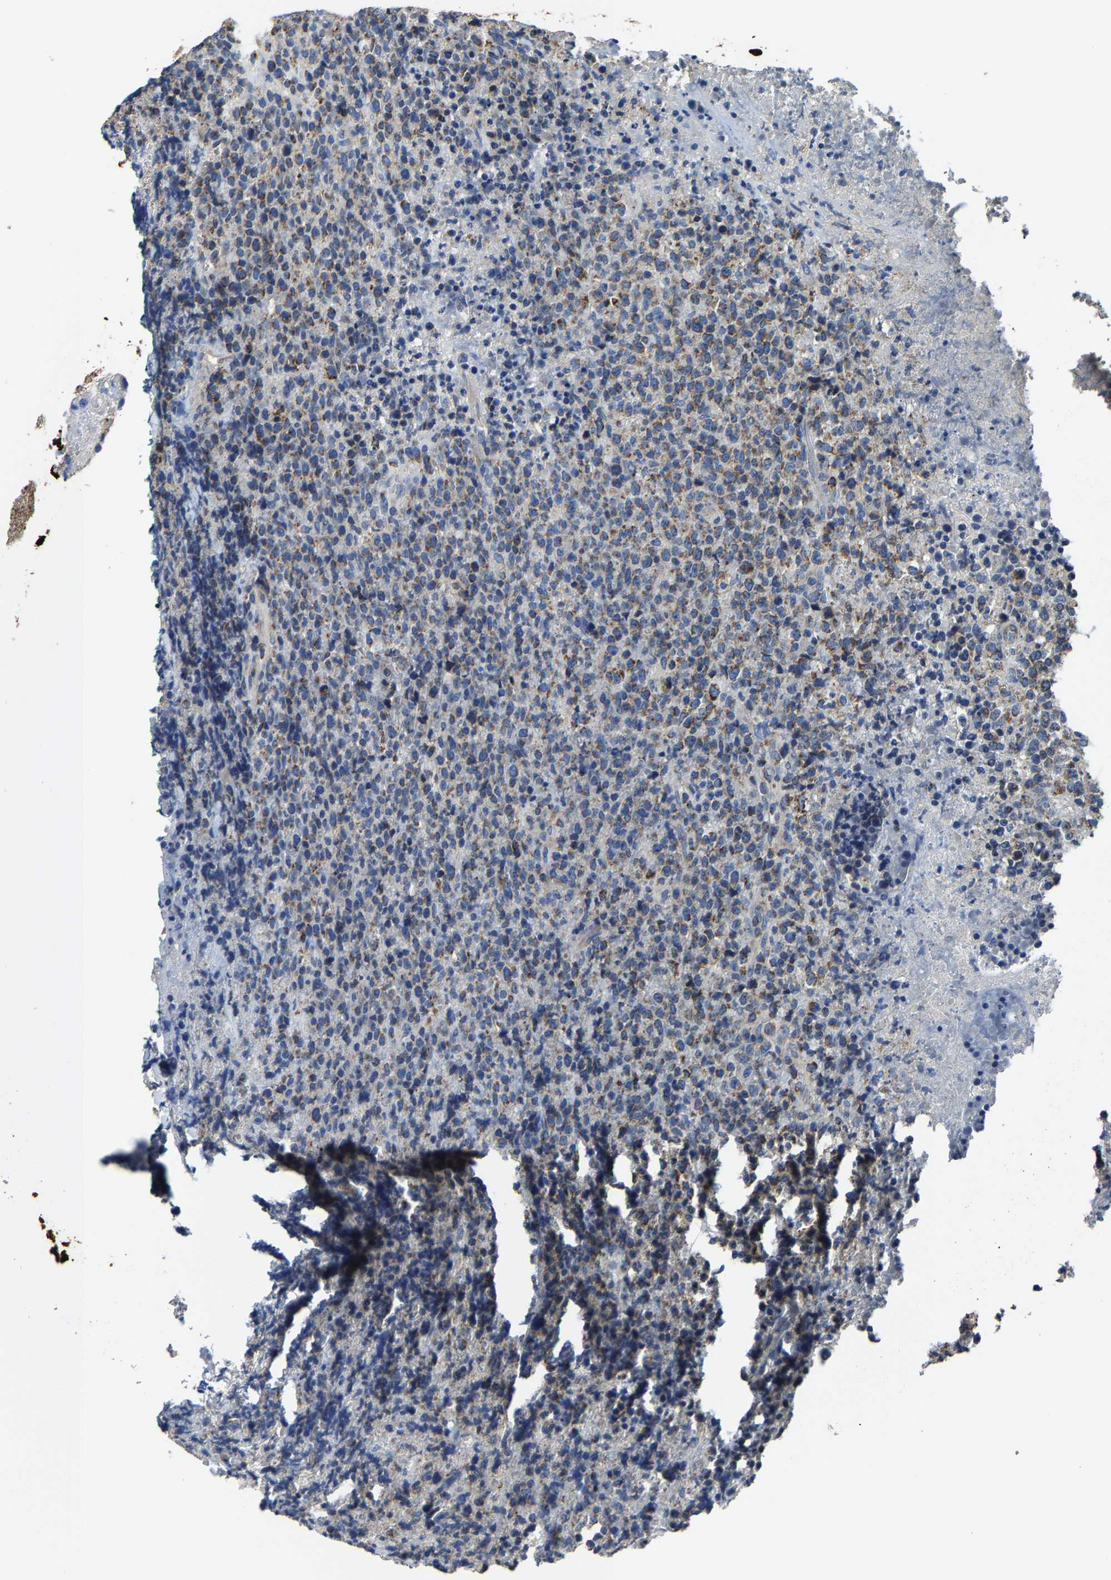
{"staining": {"intensity": "moderate", "quantity": "25%-75%", "location": "cytoplasmic/membranous"}, "tissue": "lymphoma", "cell_type": "Tumor cells", "image_type": "cancer", "snomed": [{"axis": "morphology", "description": "Malignant lymphoma, non-Hodgkin's type, Low grade"}, {"axis": "topography", "description": "Lymph node"}], "caption": "Immunohistochemical staining of human malignant lymphoma, non-Hodgkin's type (low-grade) reveals moderate cytoplasmic/membranous protein positivity in about 25%-75% of tumor cells.", "gene": "AGK", "patient": {"sex": "male", "age": 66}}